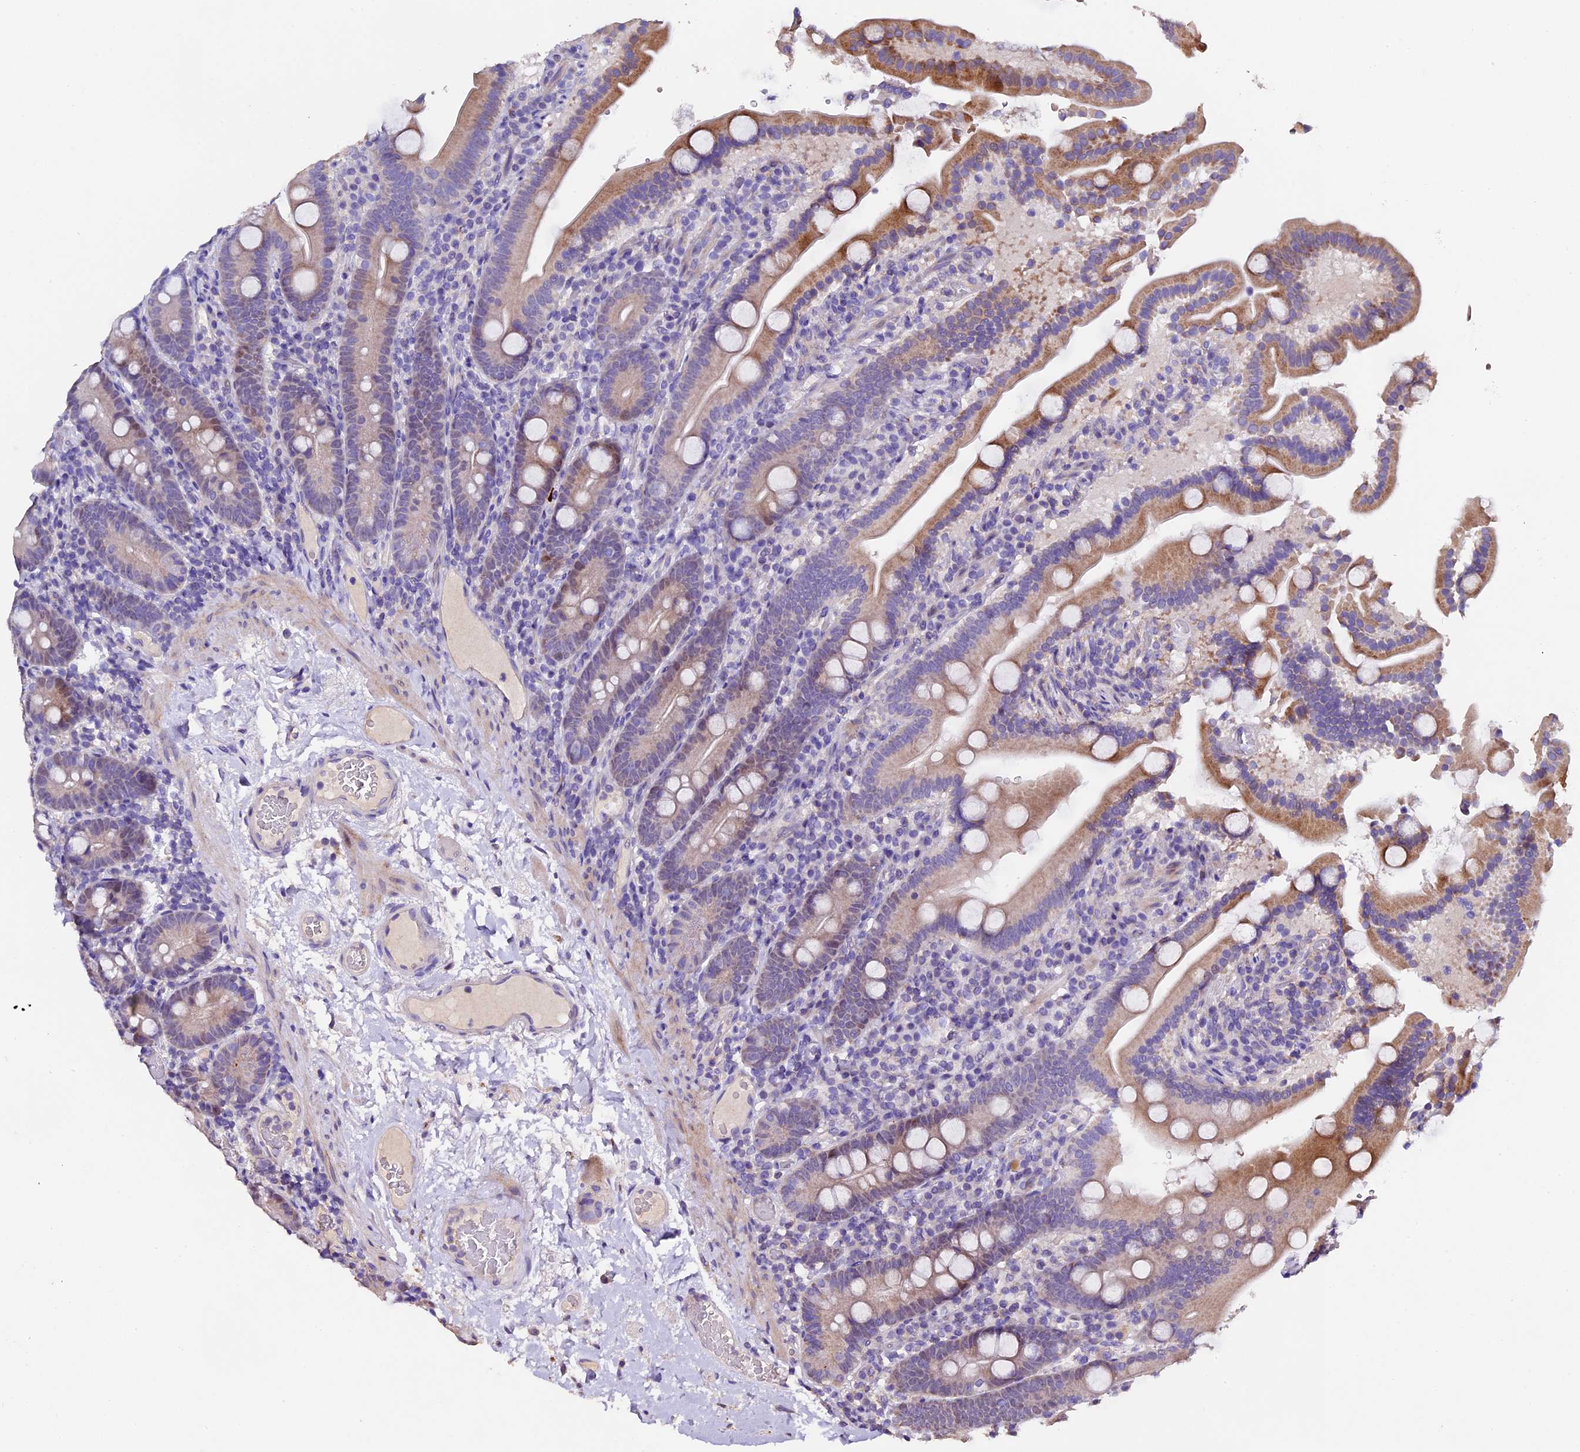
{"staining": {"intensity": "moderate", "quantity": "25%-75%", "location": "cytoplasmic/membranous"}, "tissue": "duodenum", "cell_type": "Glandular cells", "image_type": "normal", "snomed": [{"axis": "morphology", "description": "Normal tissue, NOS"}, {"axis": "topography", "description": "Duodenum"}], "caption": "Immunohistochemistry photomicrograph of unremarkable duodenum: human duodenum stained using immunohistochemistry shows medium levels of moderate protein expression localized specifically in the cytoplasmic/membranous of glandular cells, appearing as a cytoplasmic/membranous brown color.", "gene": "FBXW9", "patient": {"sex": "male", "age": 55}}